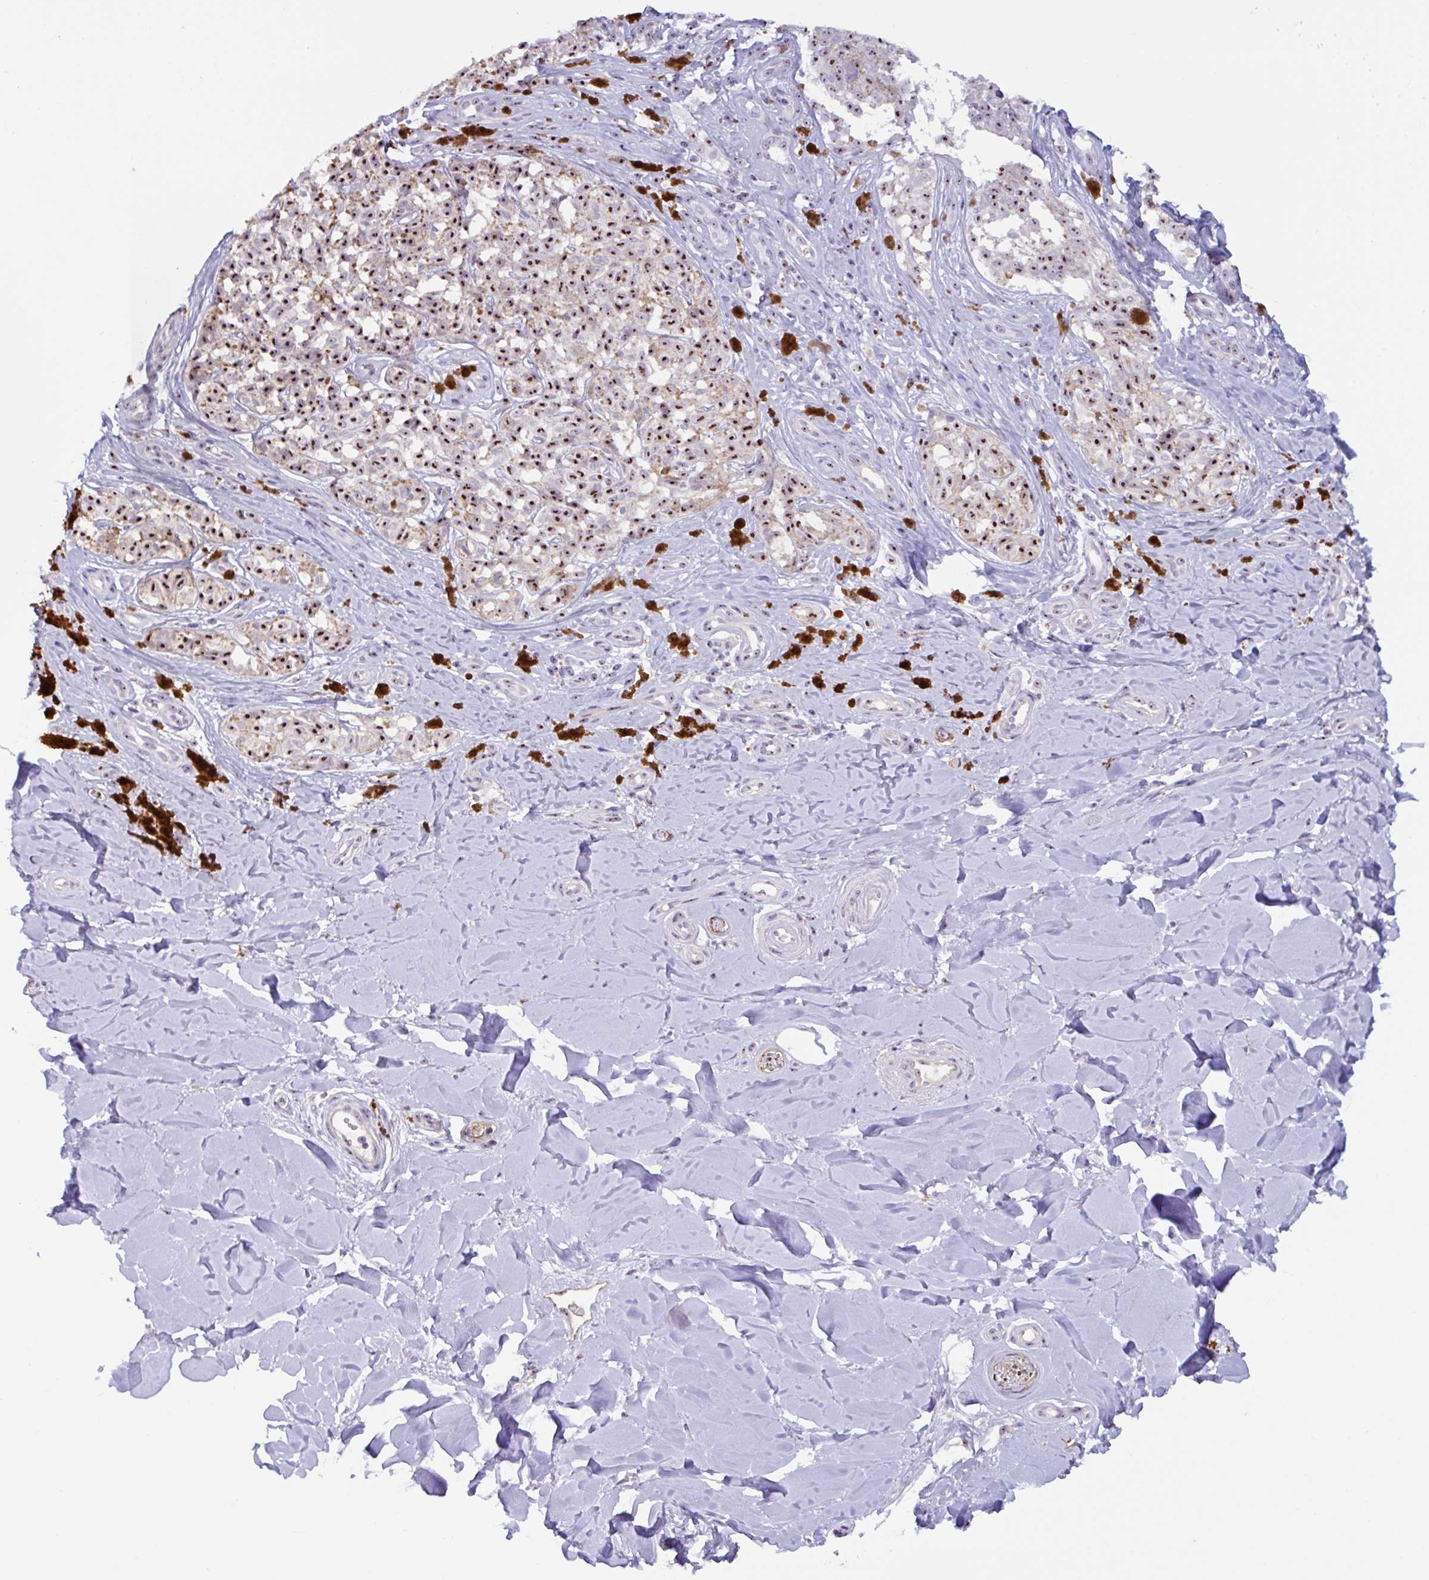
{"staining": {"intensity": "strong", "quantity": ">75%", "location": "nuclear"}, "tissue": "melanoma", "cell_type": "Tumor cells", "image_type": "cancer", "snomed": [{"axis": "morphology", "description": "Malignant melanoma, NOS"}, {"axis": "topography", "description": "Skin"}], "caption": "A brown stain highlights strong nuclear positivity of a protein in human melanoma tumor cells.", "gene": "MXRA8", "patient": {"sex": "female", "age": 65}}